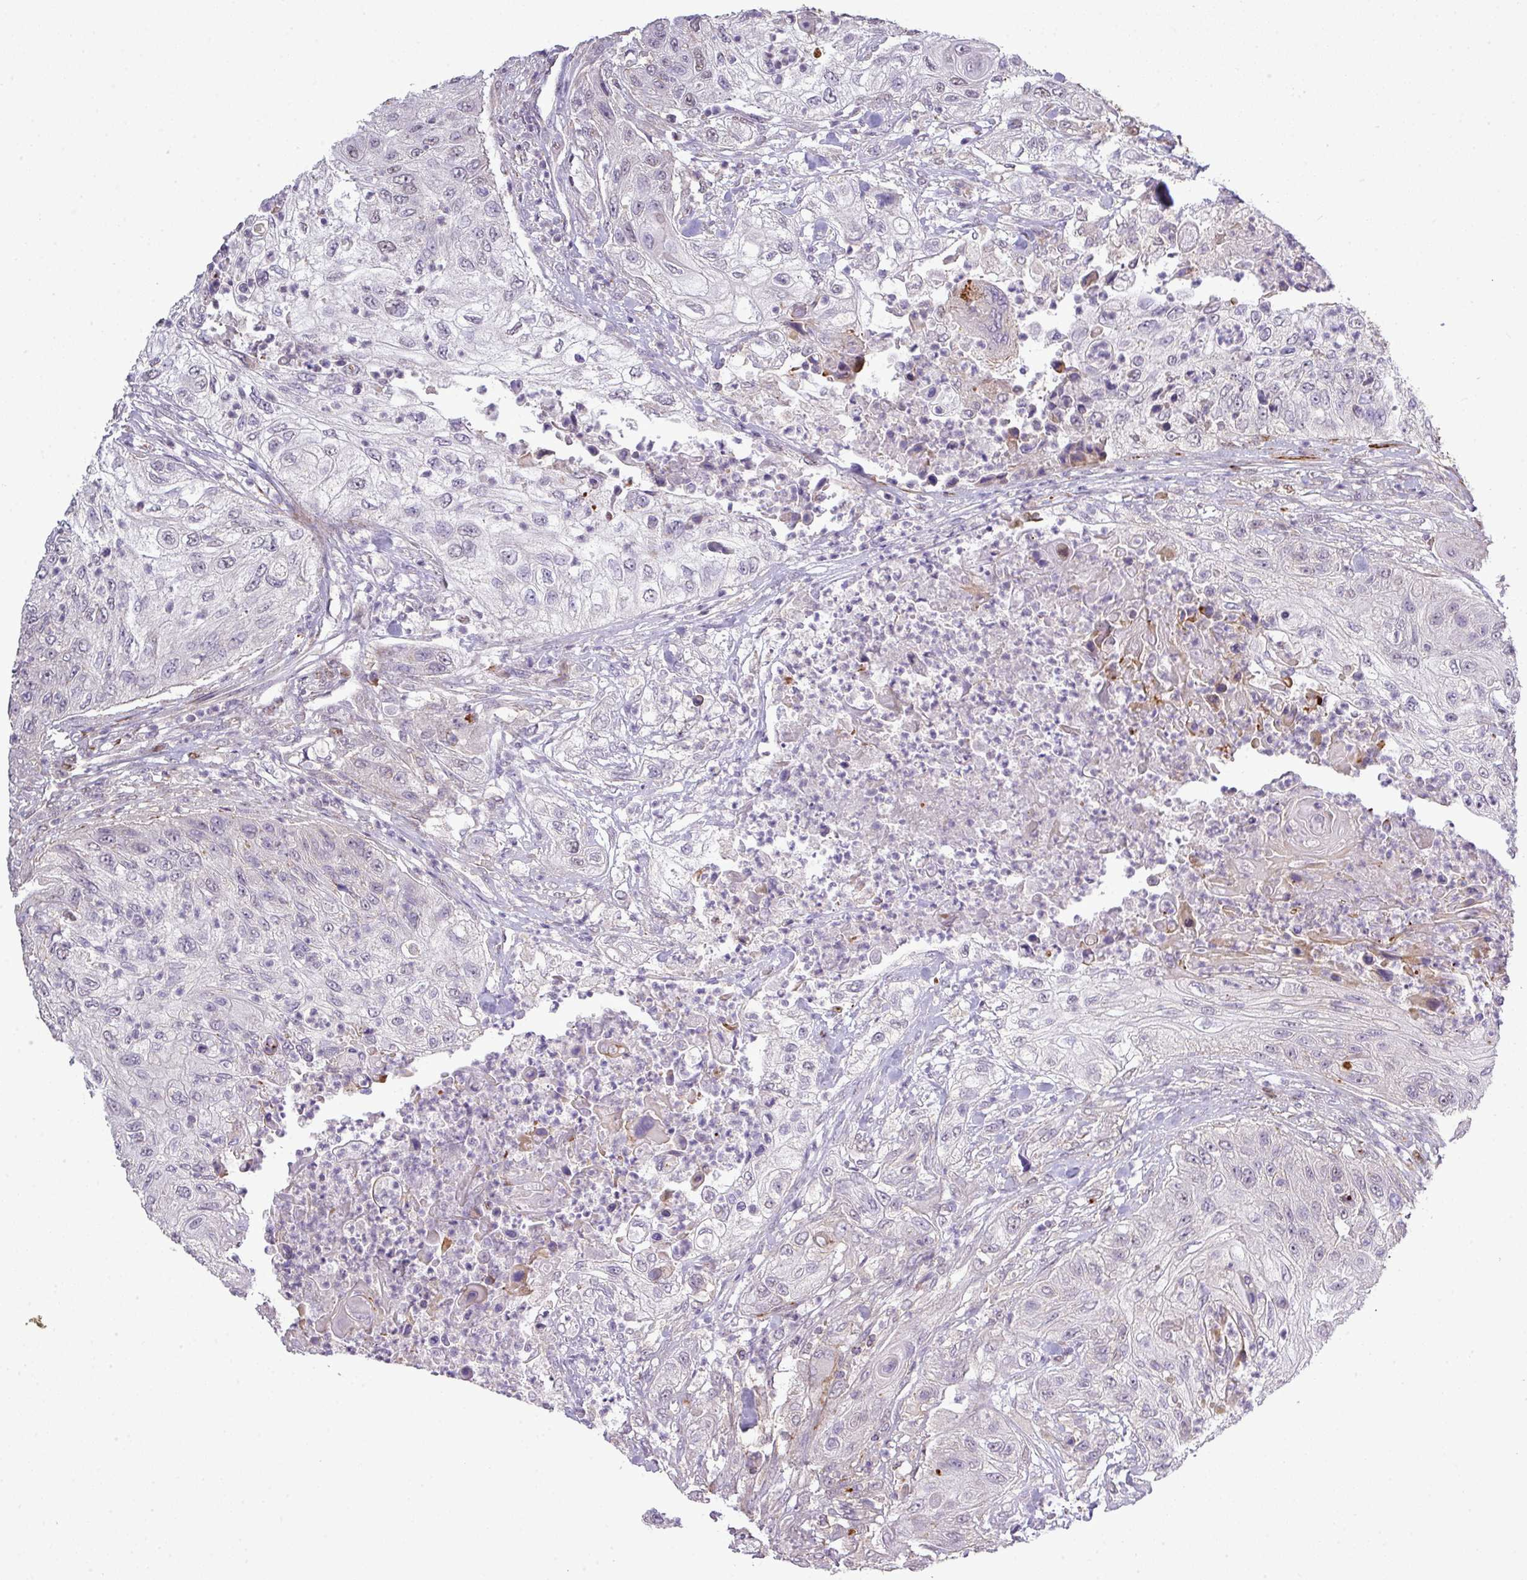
{"staining": {"intensity": "negative", "quantity": "none", "location": "none"}, "tissue": "urothelial cancer", "cell_type": "Tumor cells", "image_type": "cancer", "snomed": [{"axis": "morphology", "description": "Urothelial carcinoma, High grade"}, {"axis": "topography", "description": "Urinary bladder"}], "caption": "Immunohistochemistry histopathology image of human high-grade urothelial carcinoma stained for a protein (brown), which shows no expression in tumor cells.", "gene": "TPRA1", "patient": {"sex": "female", "age": 60}}